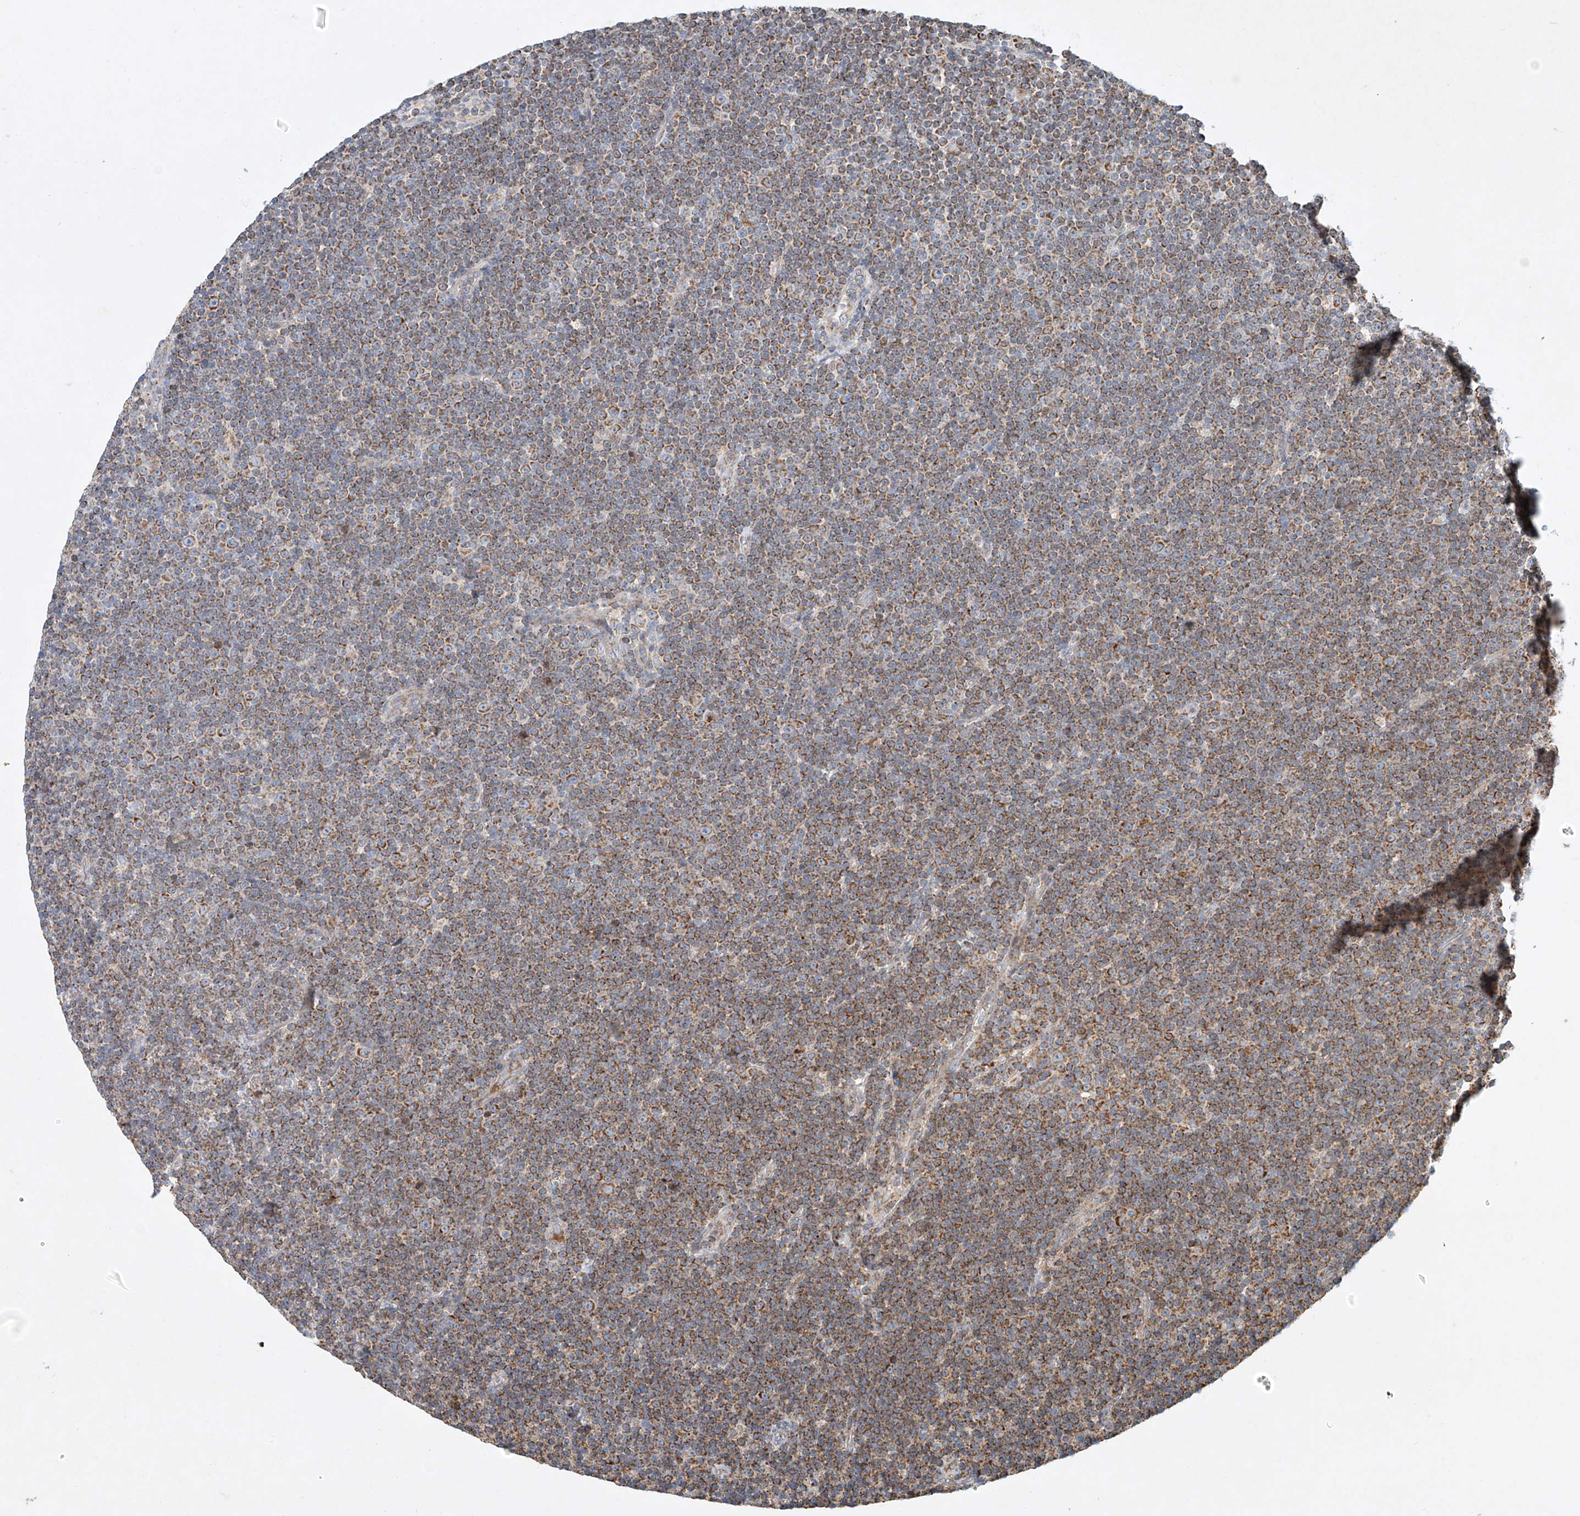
{"staining": {"intensity": "moderate", "quantity": ">75%", "location": "cytoplasmic/membranous"}, "tissue": "lymphoma", "cell_type": "Tumor cells", "image_type": "cancer", "snomed": [{"axis": "morphology", "description": "Malignant lymphoma, non-Hodgkin's type, Low grade"}, {"axis": "topography", "description": "Lymph node"}], "caption": "Human lymphoma stained with a protein marker displays moderate staining in tumor cells.", "gene": "SEMA3B", "patient": {"sex": "female", "age": 67}}